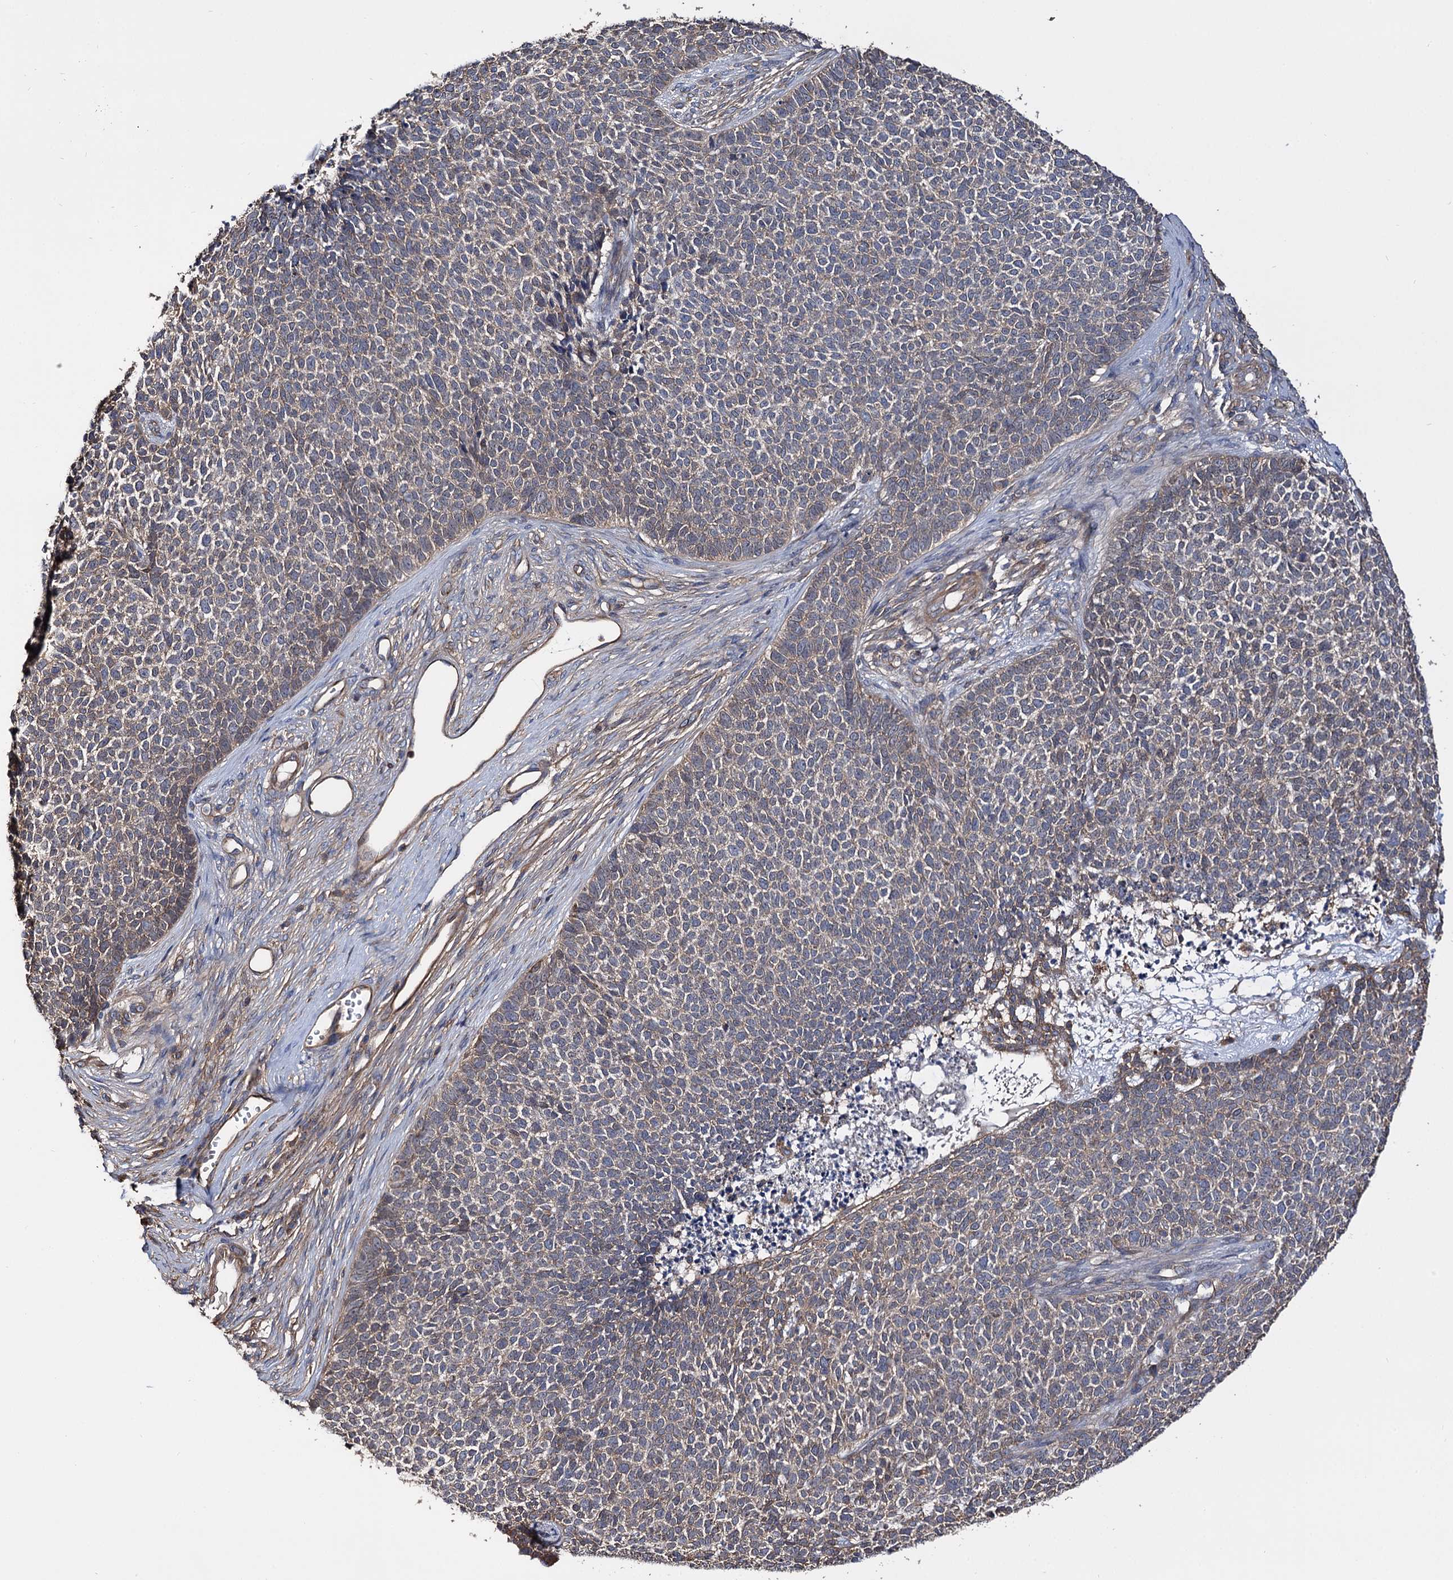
{"staining": {"intensity": "weak", "quantity": "25%-75%", "location": "cytoplasmic/membranous"}, "tissue": "skin cancer", "cell_type": "Tumor cells", "image_type": "cancer", "snomed": [{"axis": "morphology", "description": "Basal cell carcinoma"}, {"axis": "topography", "description": "Skin"}], "caption": "Immunohistochemical staining of skin basal cell carcinoma reveals low levels of weak cytoplasmic/membranous protein staining in about 25%-75% of tumor cells. The staining was performed using DAB (3,3'-diaminobenzidine) to visualize the protein expression in brown, while the nuclei were stained in blue with hematoxylin (Magnification: 20x).", "gene": "IDI1", "patient": {"sex": "female", "age": 84}}